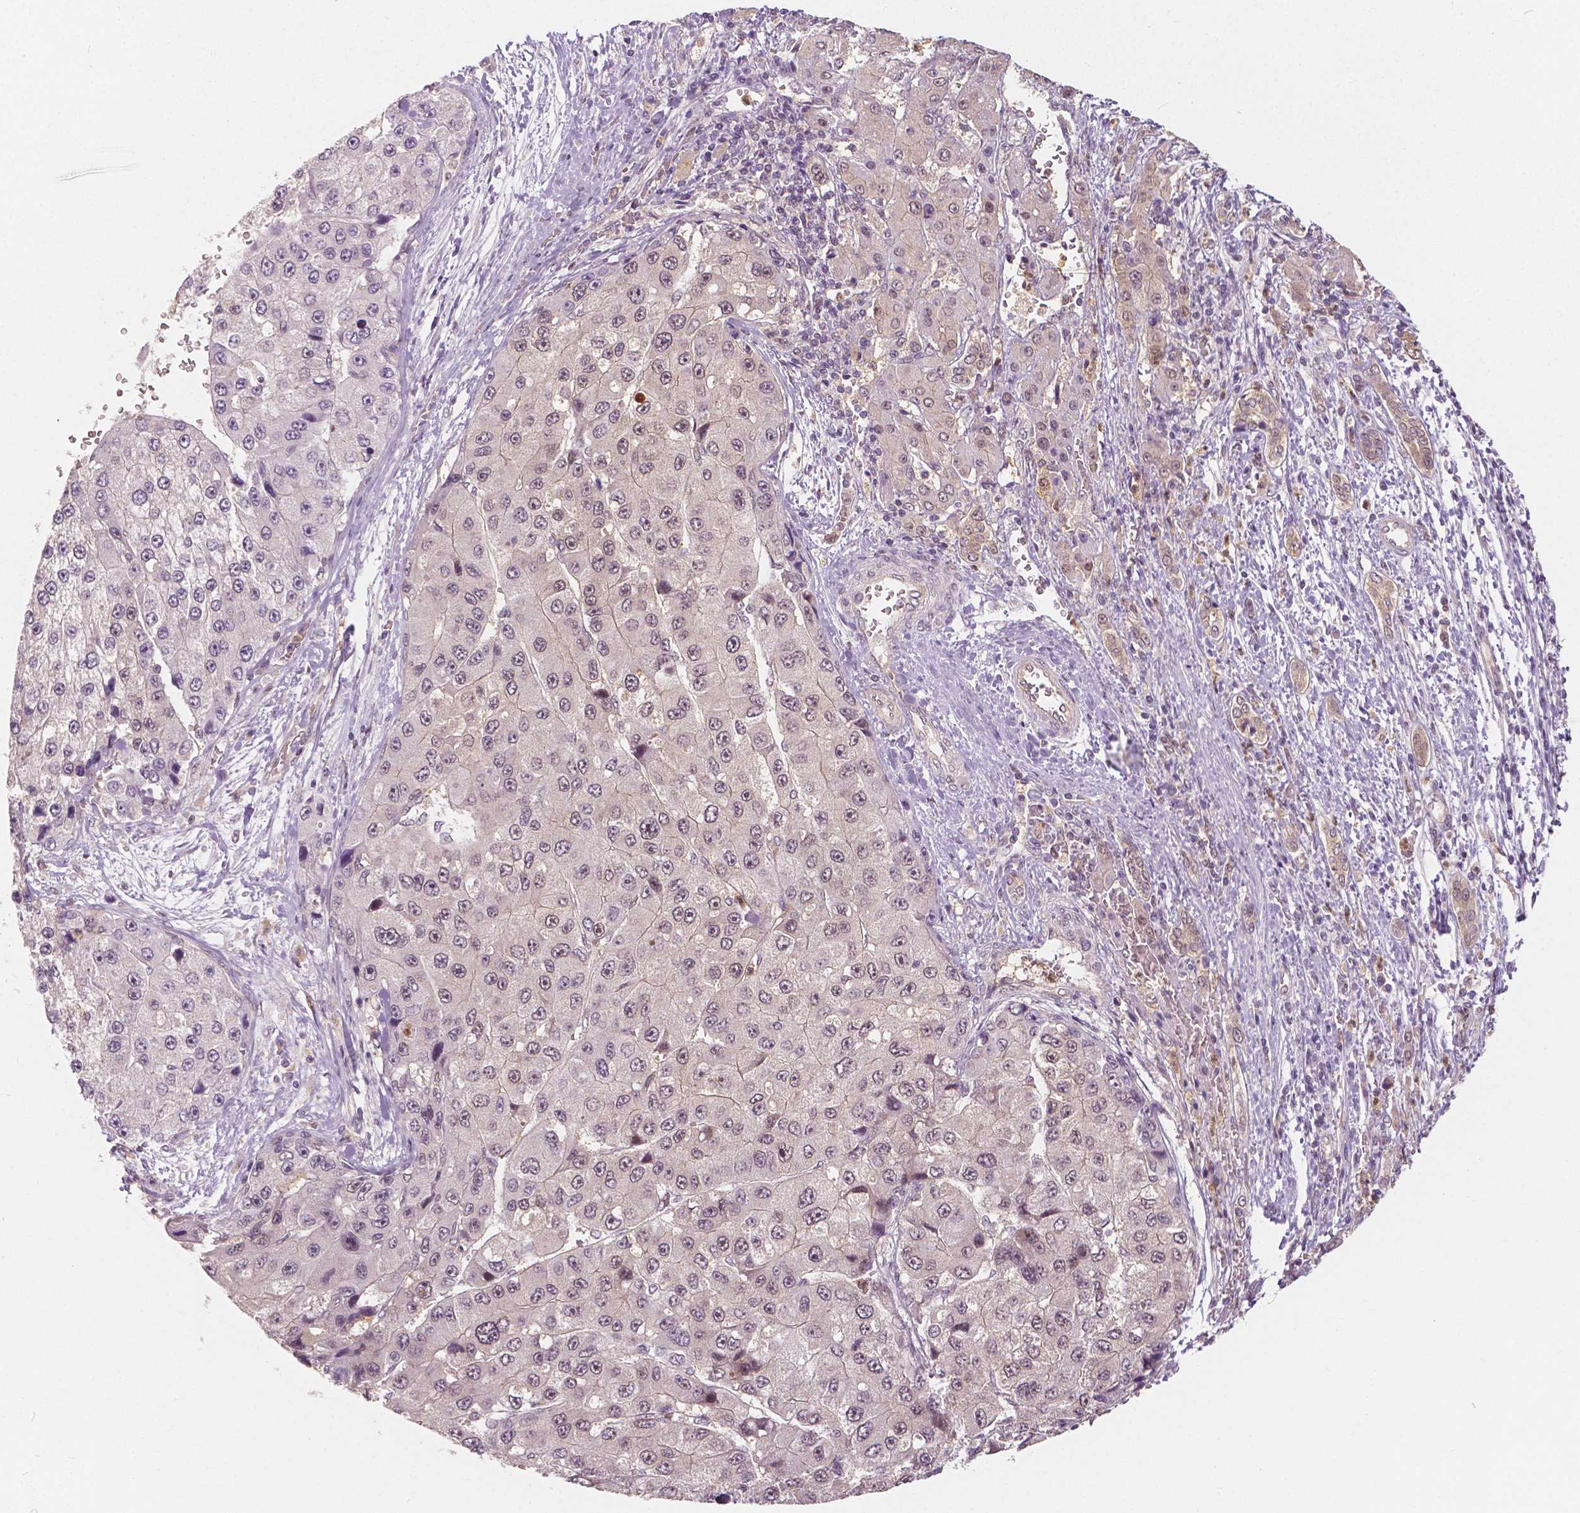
{"staining": {"intensity": "weak", "quantity": "<25%", "location": "nuclear"}, "tissue": "liver cancer", "cell_type": "Tumor cells", "image_type": "cancer", "snomed": [{"axis": "morphology", "description": "Carcinoma, Hepatocellular, NOS"}, {"axis": "topography", "description": "Liver"}], "caption": "A high-resolution micrograph shows IHC staining of hepatocellular carcinoma (liver), which demonstrates no significant expression in tumor cells.", "gene": "NAPRT", "patient": {"sex": "female", "age": 73}}